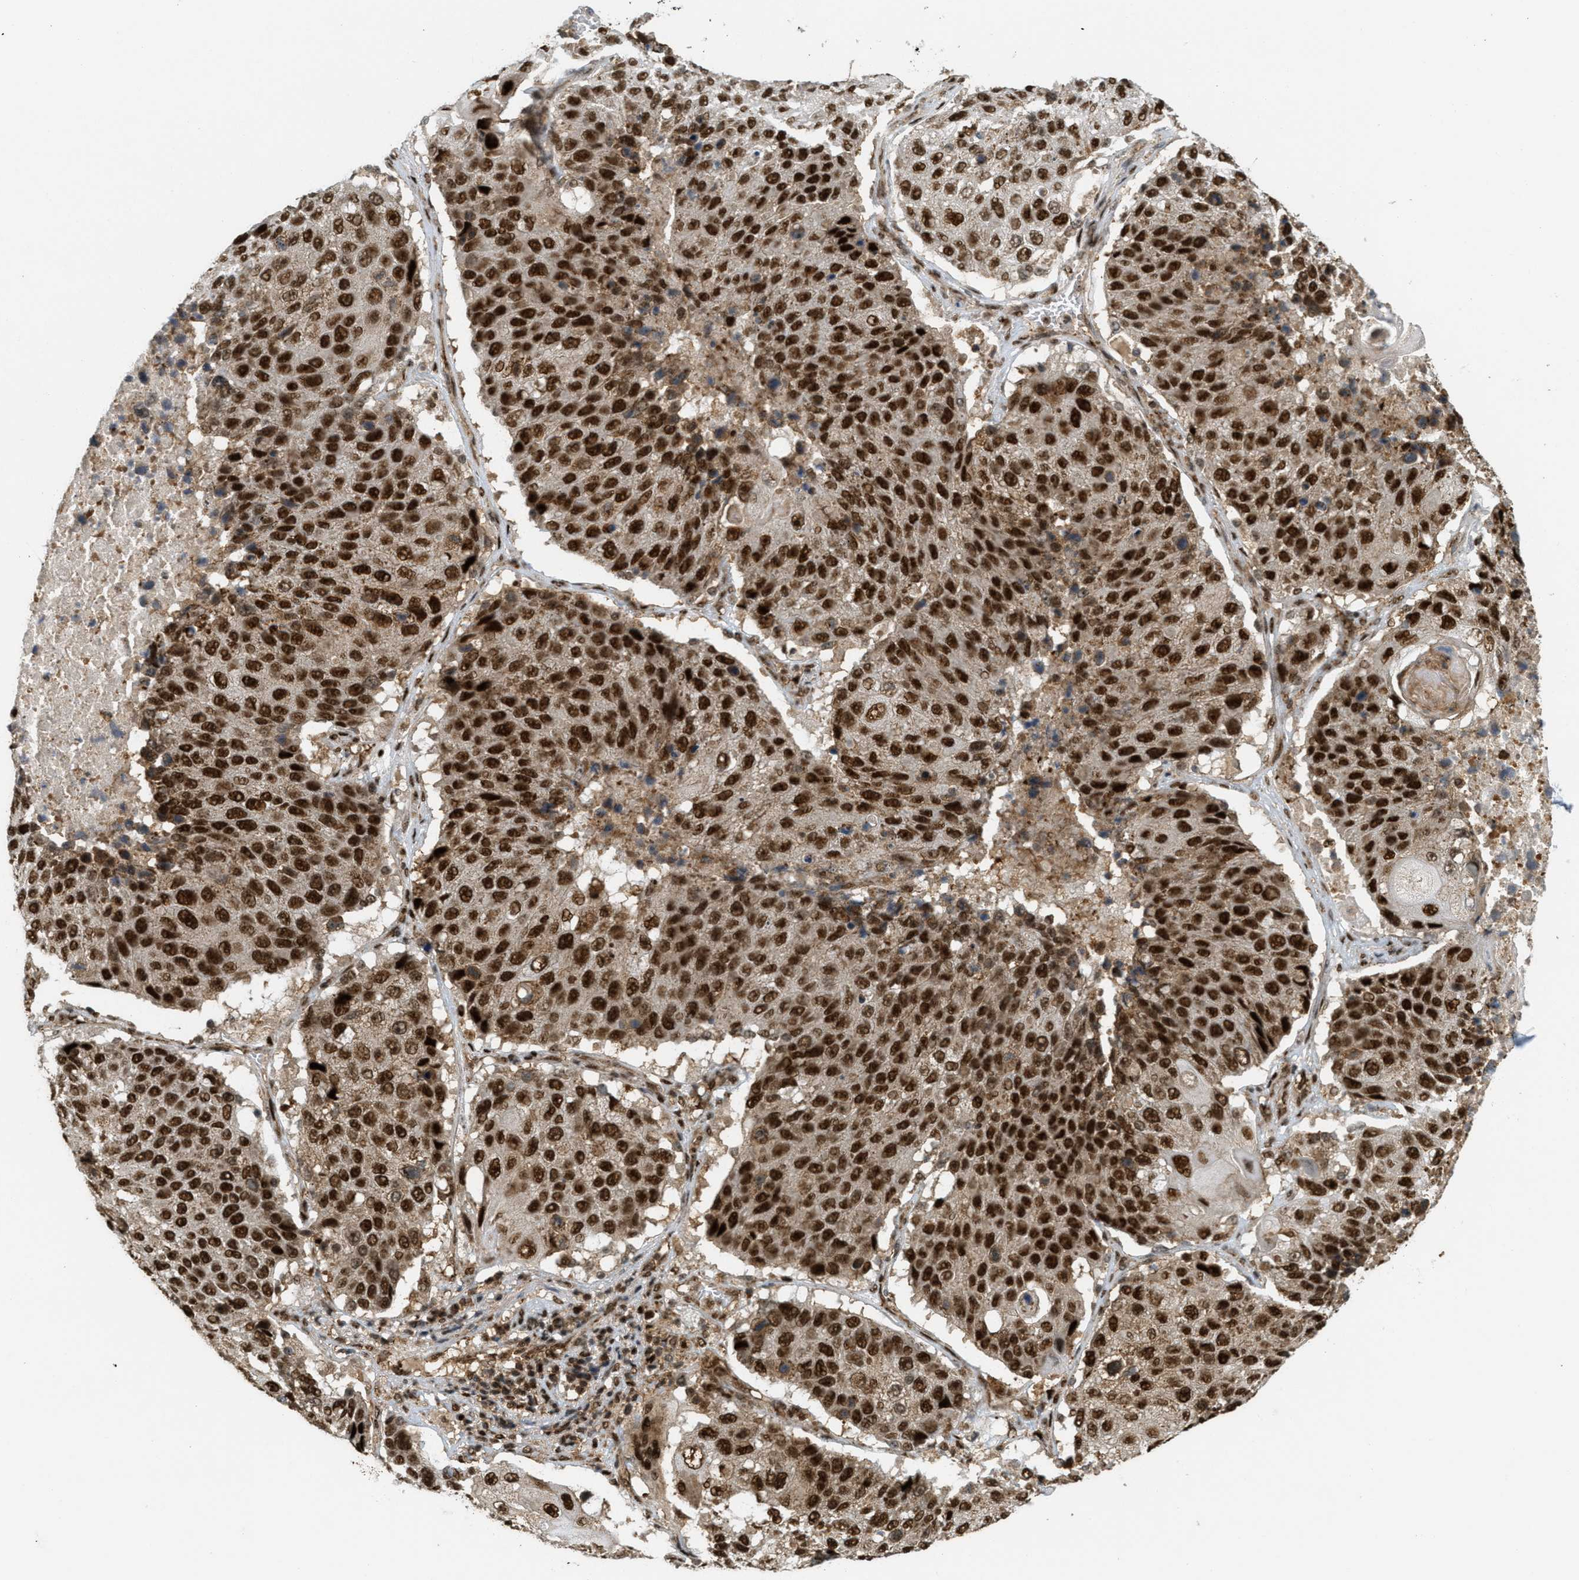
{"staining": {"intensity": "strong", "quantity": ">75%", "location": "cytoplasmic/membranous,nuclear"}, "tissue": "lung cancer", "cell_type": "Tumor cells", "image_type": "cancer", "snomed": [{"axis": "morphology", "description": "Squamous cell carcinoma, NOS"}, {"axis": "topography", "description": "Lung"}], "caption": "Lung squamous cell carcinoma stained for a protein (brown) exhibits strong cytoplasmic/membranous and nuclear positive expression in about >75% of tumor cells.", "gene": "TLK1", "patient": {"sex": "male", "age": 61}}